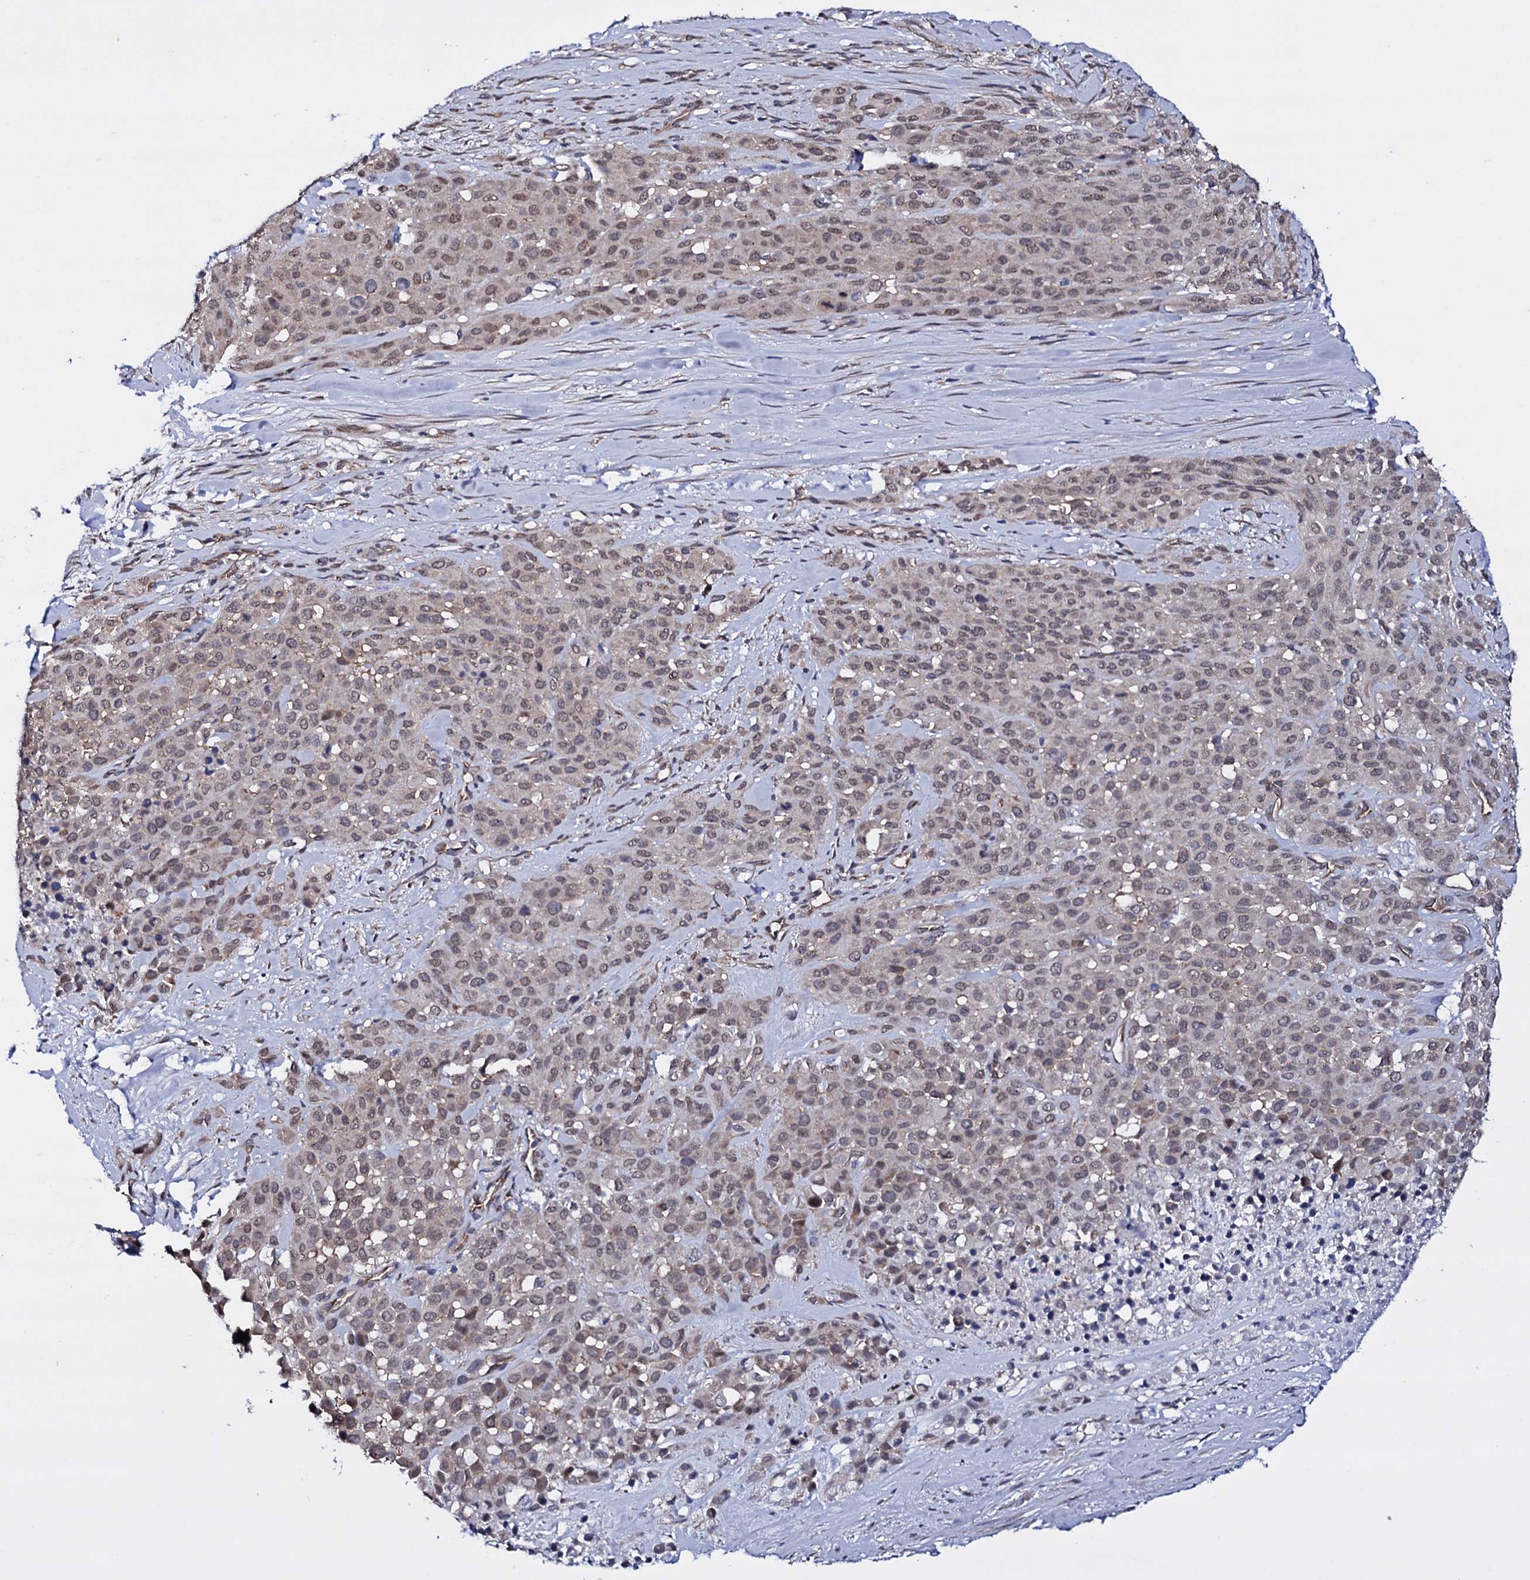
{"staining": {"intensity": "weak", "quantity": ">75%", "location": "nuclear"}, "tissue": "melanoma", "cell_type": "Tumor cells", "image_type": "cancer", "snomed": [{"axis": "morphology", "description": "Malignant melanoma, Metastatic site"}, {"axis": "topography", "description": "Skin"}], "caption": "An image of melanoma stained for a protein reveals weak nuclear brown staining in tumor cells.", "gene": "GAREM1", "patient": {"sex": "female", "age": 81}}